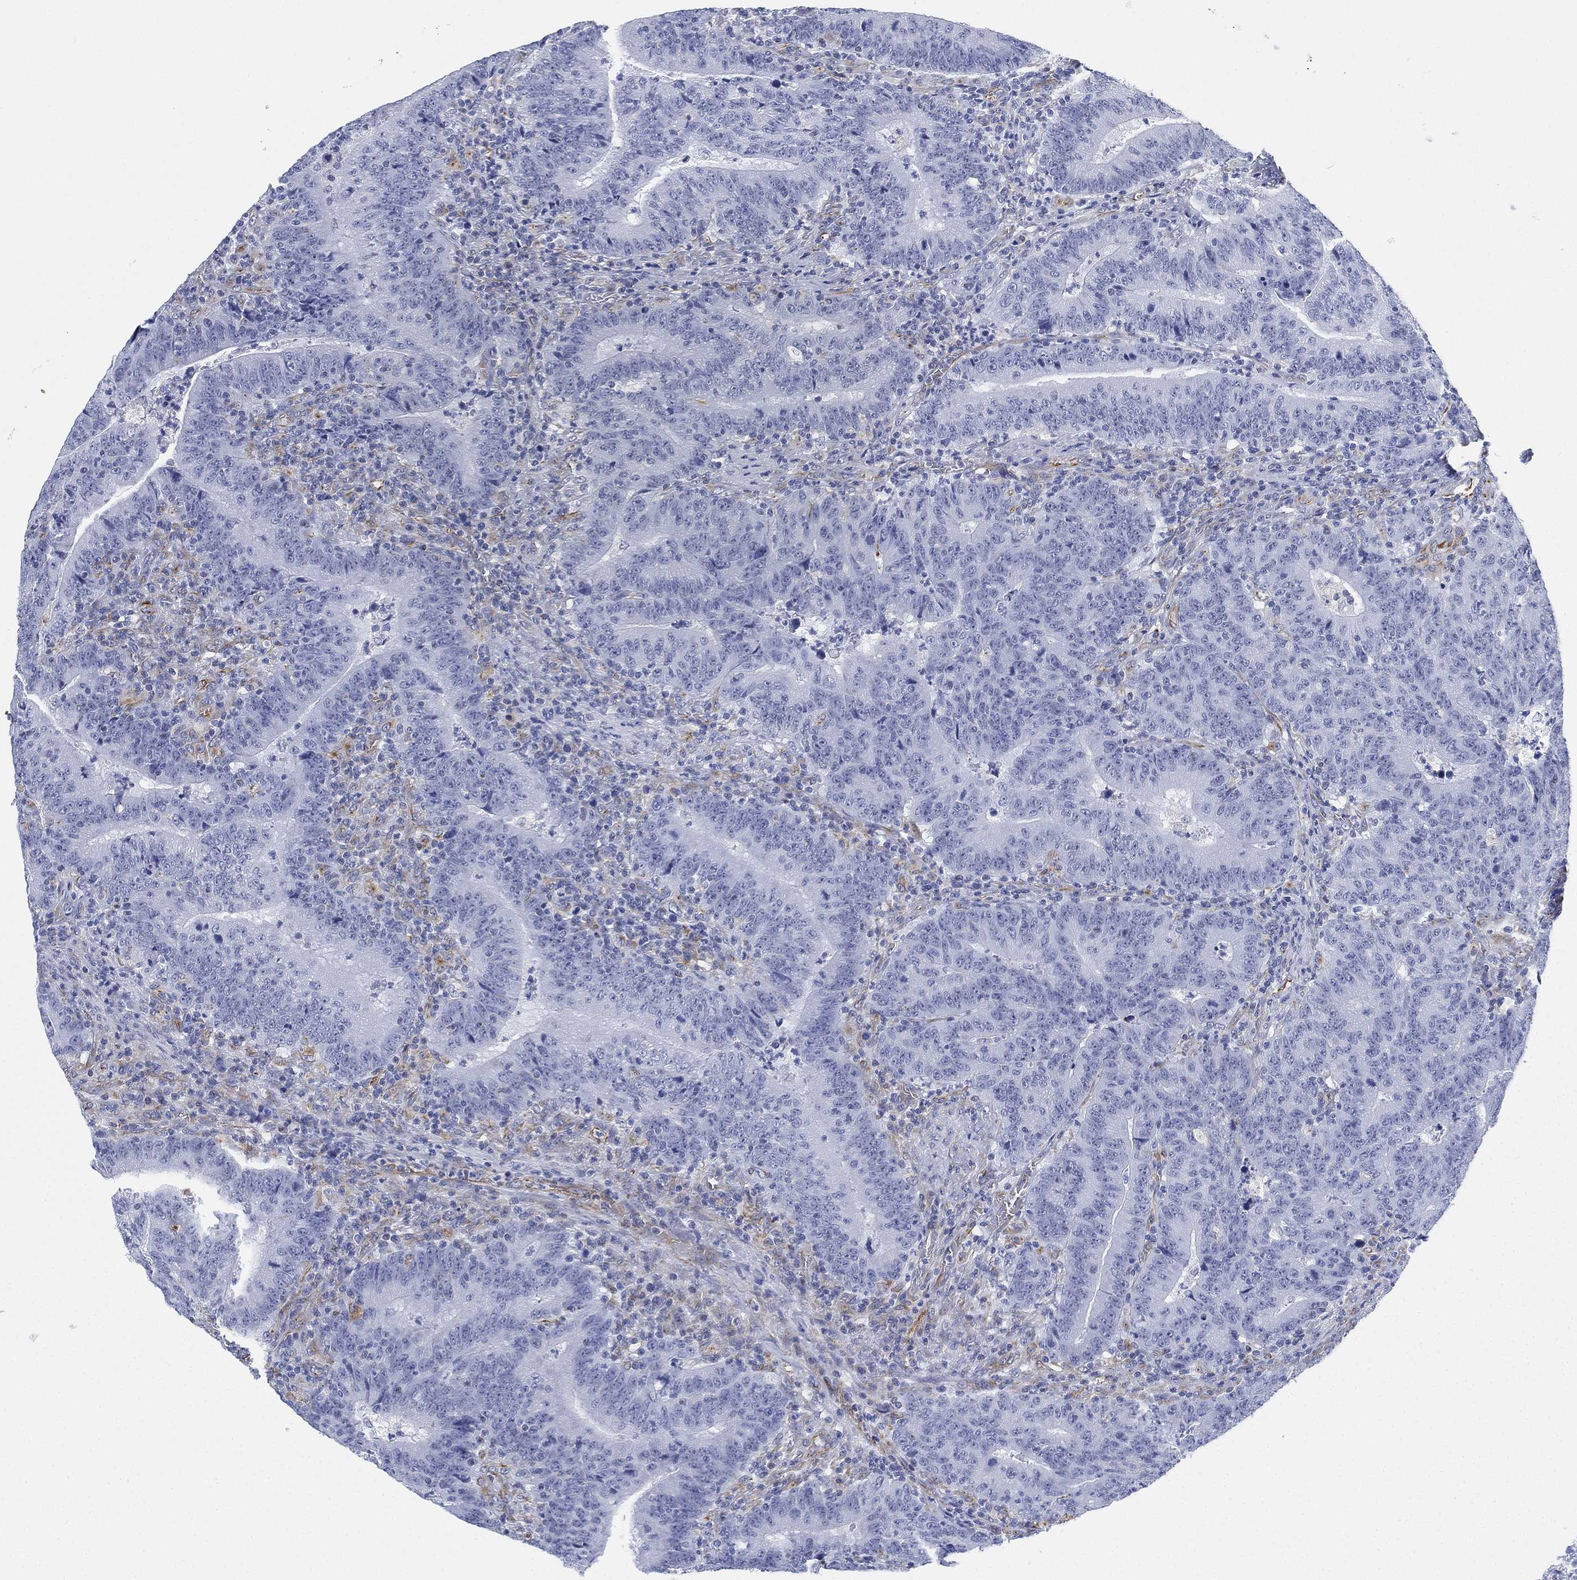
{"staining": {"intensity": "negative", "quantity": "none", "location": "none"}, "tissue": "colorectal cancer", "cell_type": "Tumor cells", "image_type": "cancer", "snomed": [{"axis": "morphology", "description": "Adenocarcinoma, NOS"}, {"axis": "topography", "description": "Colon"}], "caption": "Human colorectal cancer stained for a protein using immunohistochemistry (IHC) demonstrates no expression in tumor cells.", "gene": "PSKH2", "patient": {"sex": "female", "age": 75}}